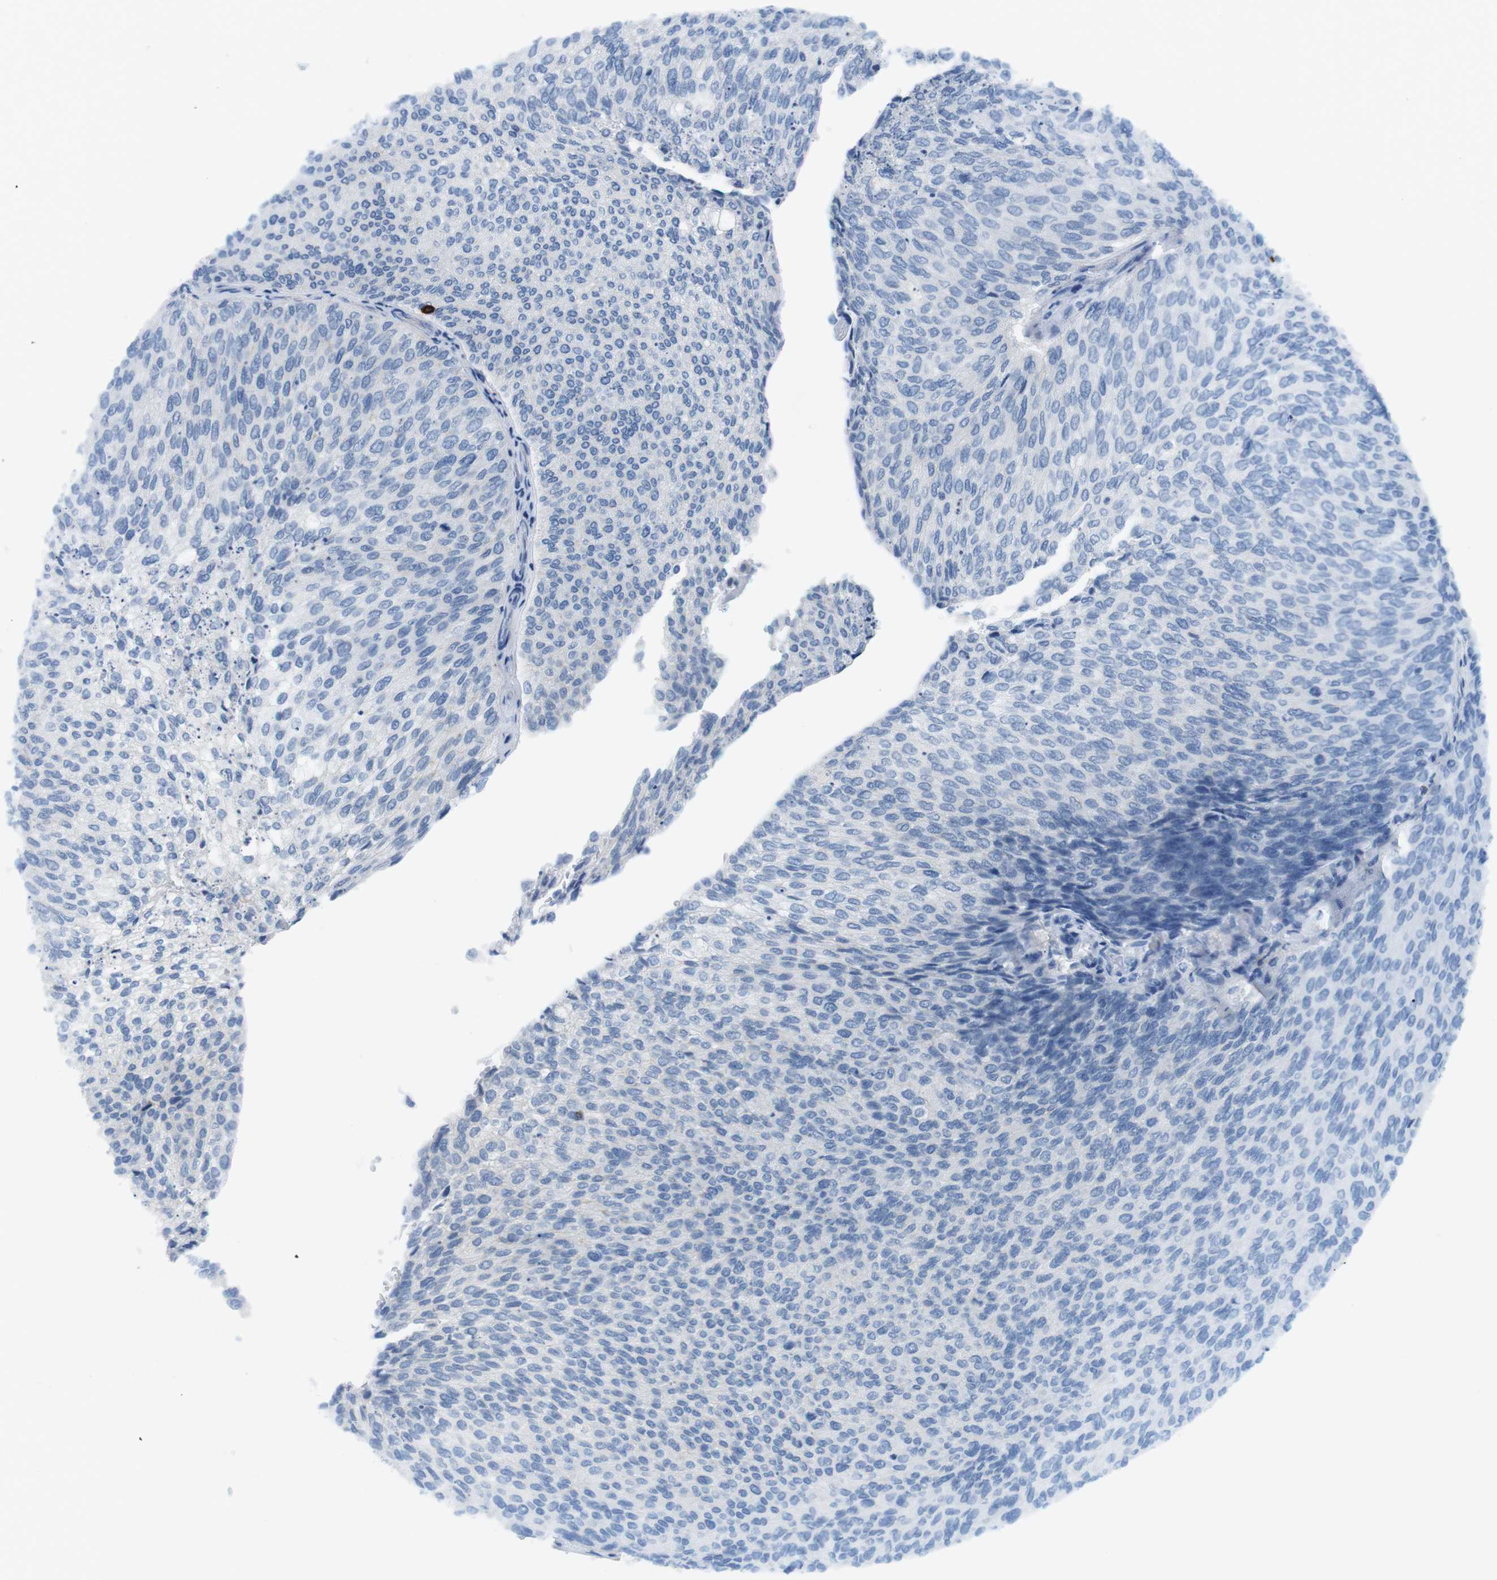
{"staining": {"intensity": "negative", "quantity": "none", "location": "none"}, "tissue": "urothelial cancer", "cell_type": "Tumor cells", "image_type": "cancer", "snomed": [{"axis": "morphology", "description": "Urothelial carcinoma, Low grade"}, {"axis": "topography", "description": "Urinary bladder"}], "caption": "IHC of urothelial carcinoma (low-grade) displays no positivity in tumor cells.", "gene": "TNFRSF4", "patient": {"sex": "female", "age": 79}}